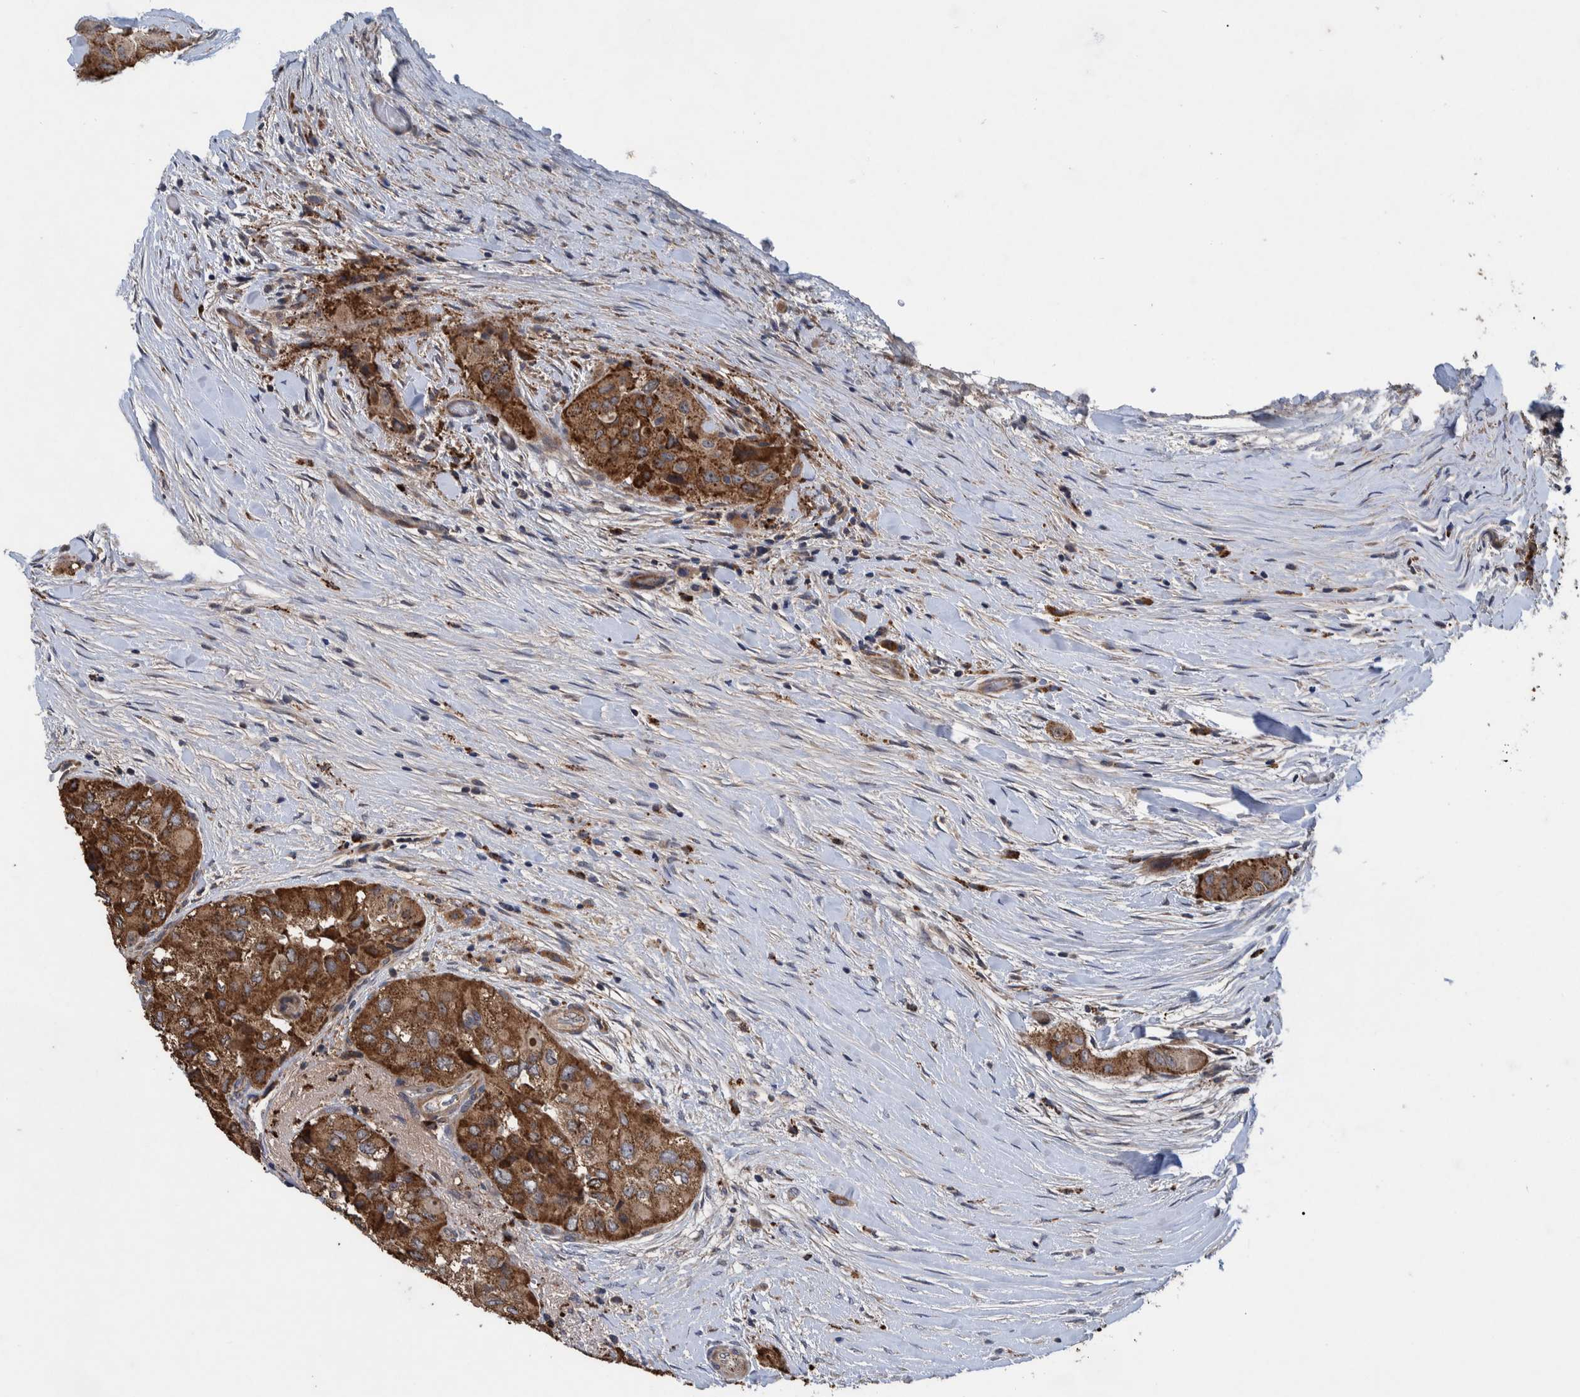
{"staining": {"intensity": "strong", "quantity": ">75%", "location": "cytoplasmic/membranous"}, "tissue": "thyroid cancer", "cell_type": "Tumor cells", "image_type": "cancer", "snomed": [{"axis": "morphology", "description": "Papillary adenocarcinoma, NOS"}, {"axis": "topography", "description": "Thyroid gland"}], "caption": "Immunohistochemistry (IHC) of human thyroid papillary adenocarcinoma demonstrates high levels of strong cytoplasmic/membranous staining in about >75% of tumor cells.", "gene": "ITIH3", "patient": {"sex": "female", "age": 59}}